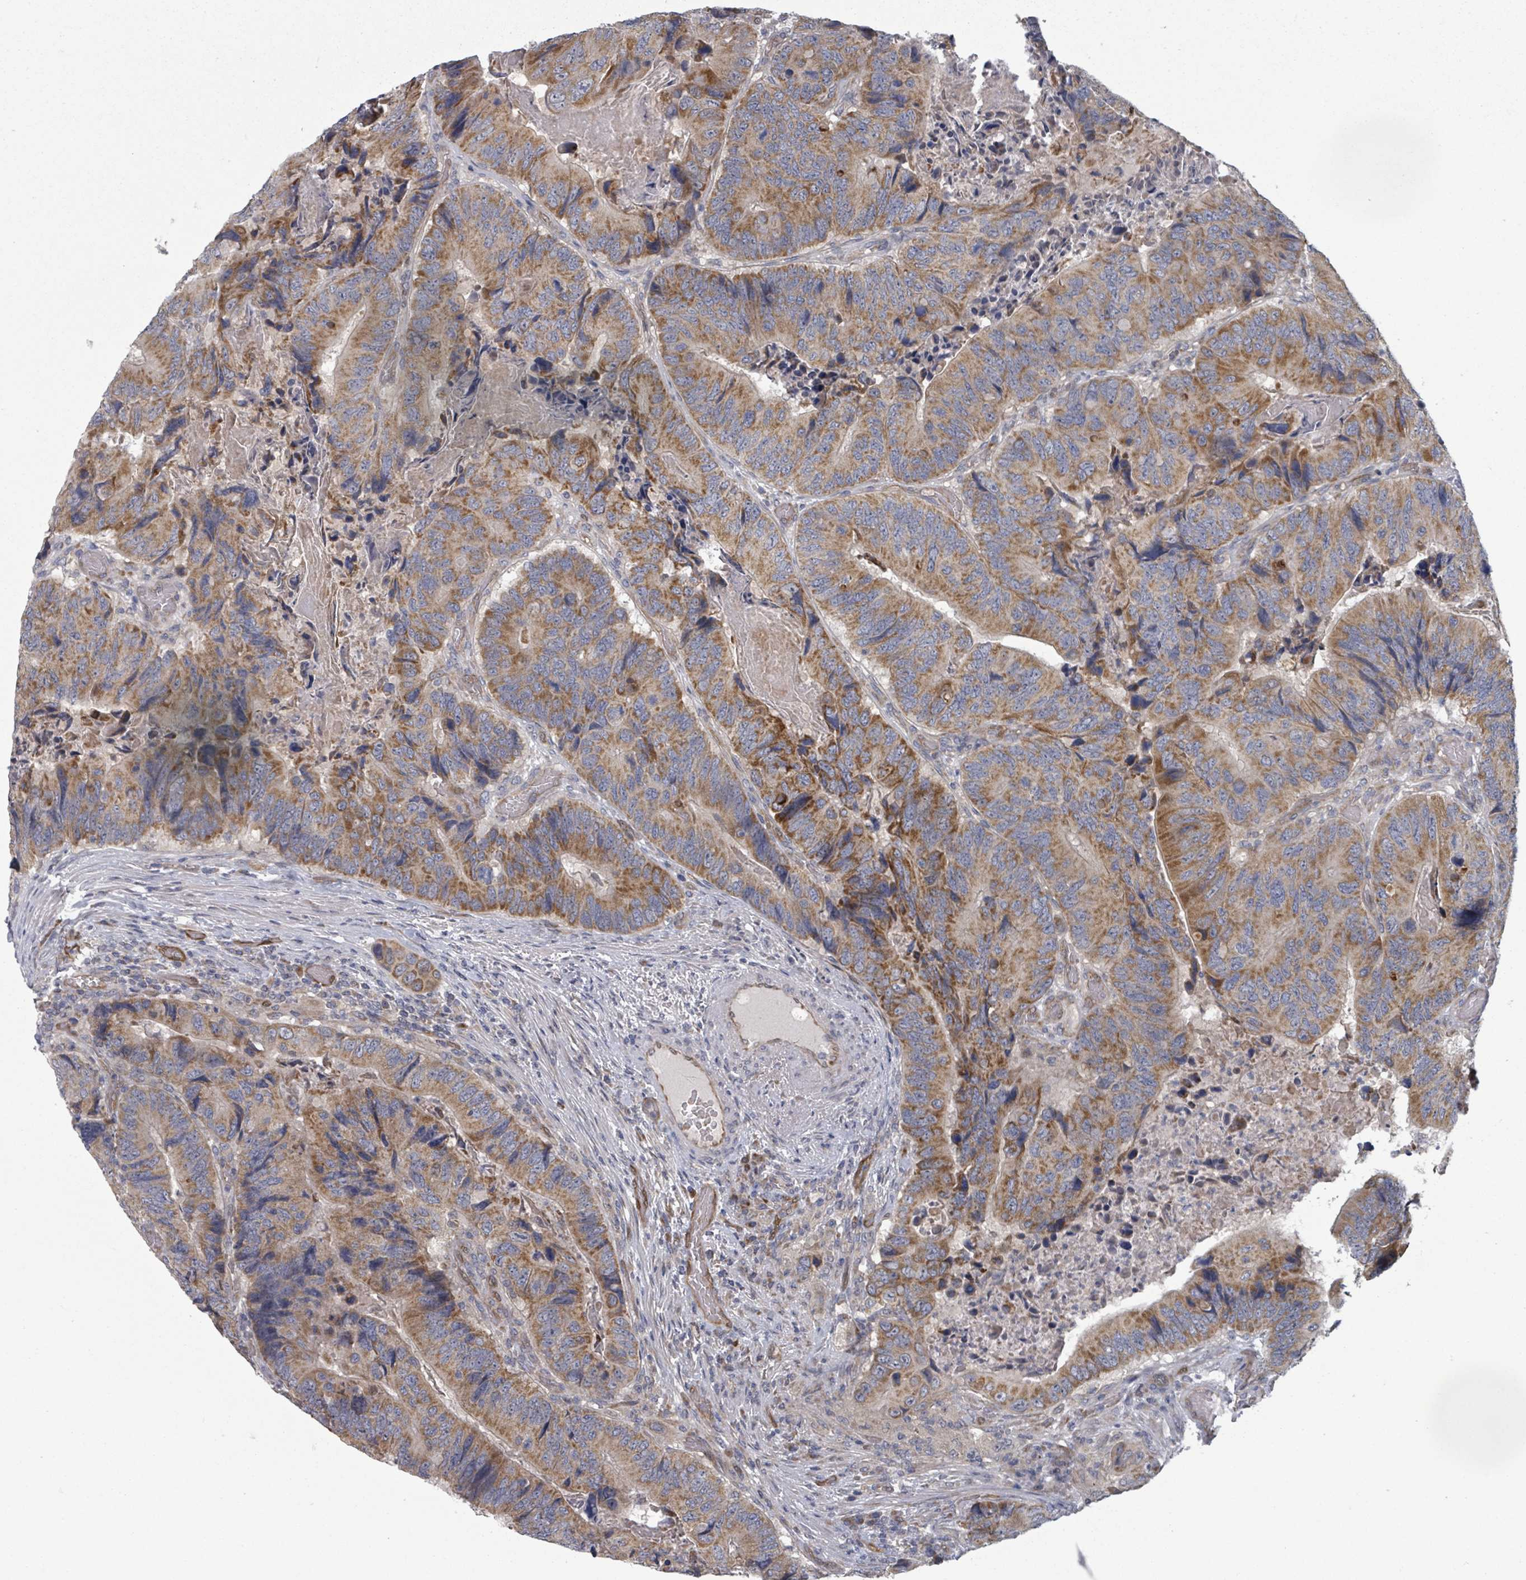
{"staining": {"intensity": "moderate", "quantity": ">75%", "location": "cytoplasmic/membranous"}, "tissue": "colorectal cancer", "cell_type": "Tumor cells", "image_type": "cancer", "snomed": [{"axis": "morphology", "description": "Adenocarcinoma, NOS"}, {"axis": "topography", "description": "Colon"}], "caption": "Approximately >75% of tumor cells in colorectal adenocarcinoma show moderate cytoplasmic/membranous protein expression as visualized by brown immunohistochemical staining.", "gene": "FKBP1A", "patient": {"sex": "male", "age": 84}}